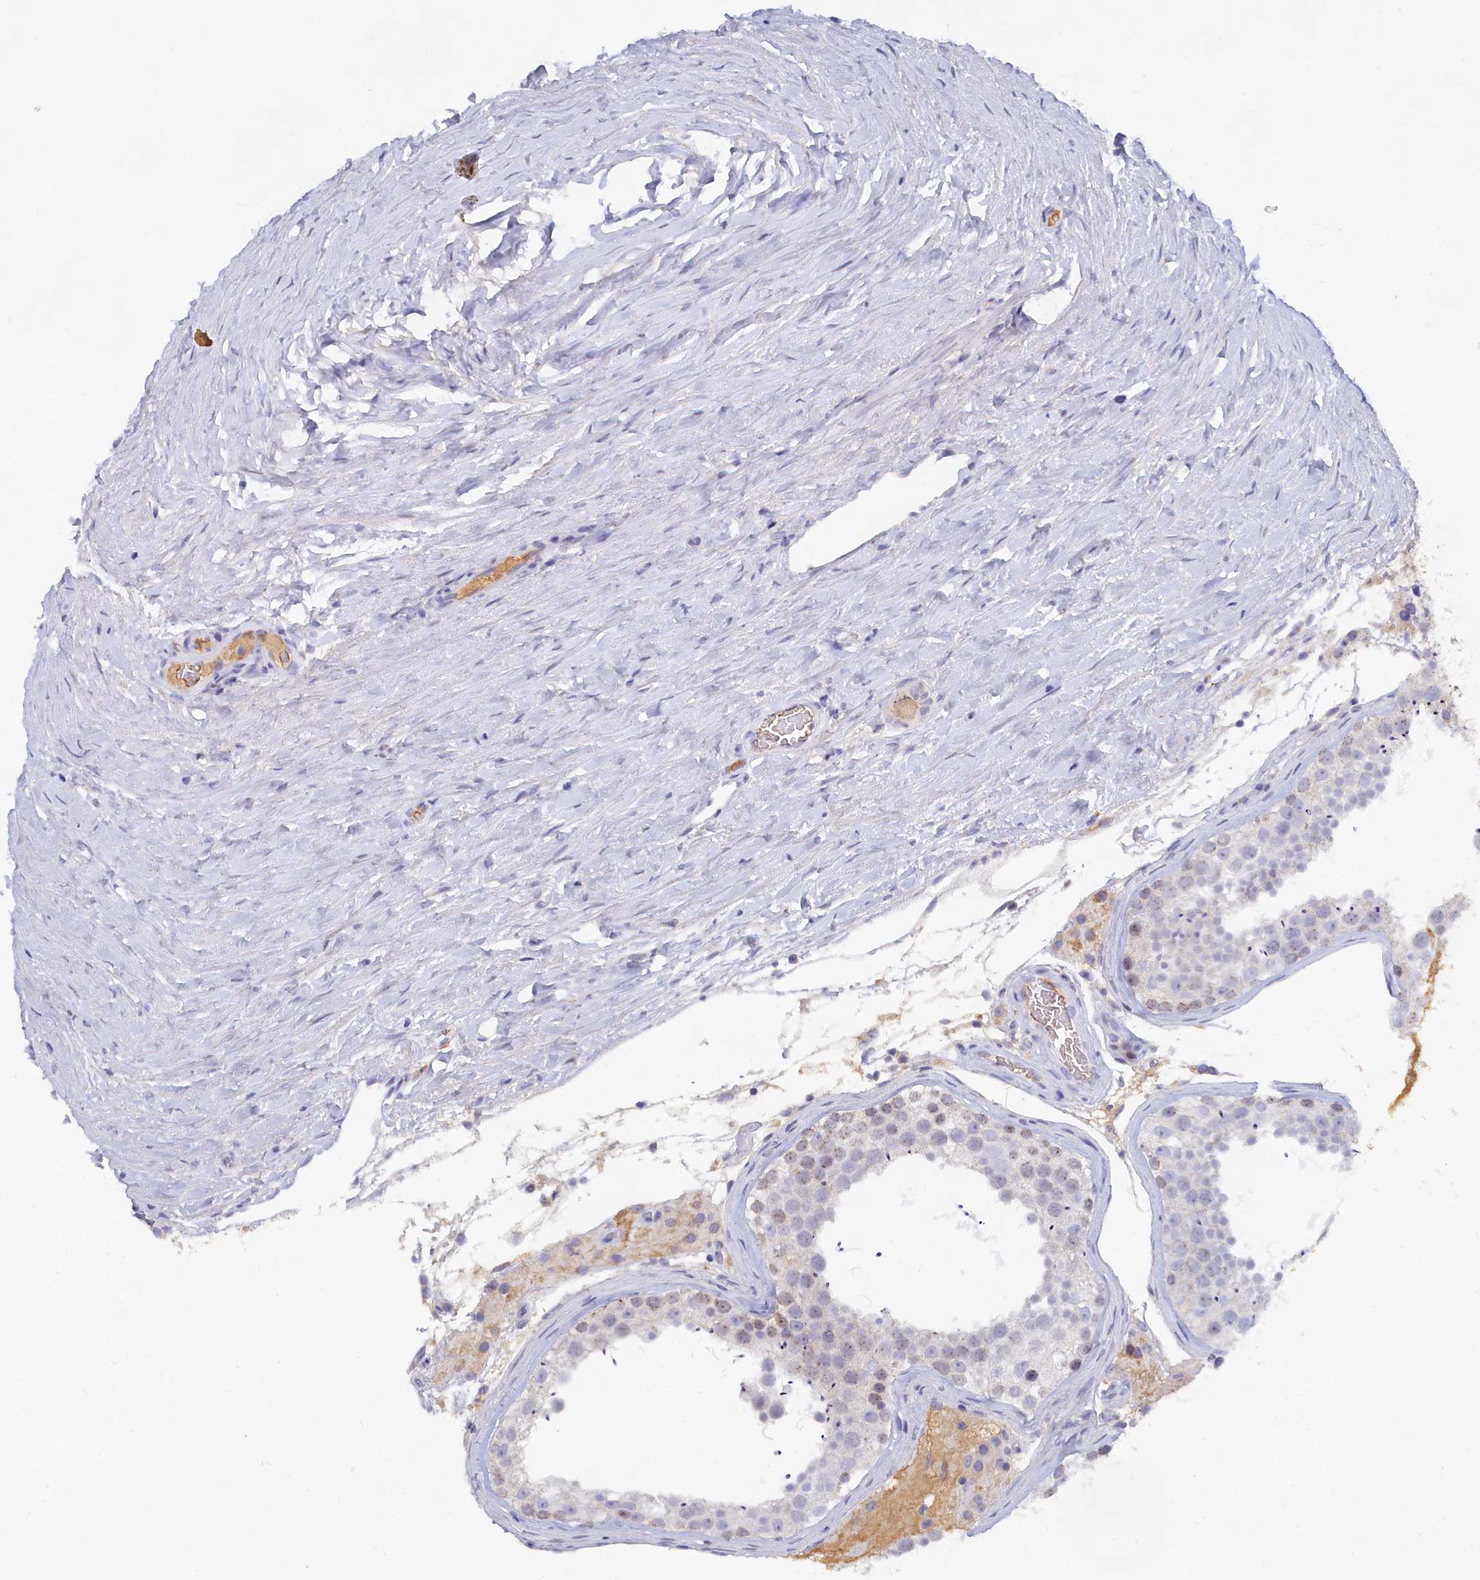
{"staining": {"intensity": "weak", "quantity": "<25%", "location": "cytoplasmic/membranous"}, "tissue": "testis", "cell_type": "Cells in seminiferous ducts", "image_type": "normal", "snomed": [{"axis": "morphology", "description": "Normal tissue, NOS"}, {"axis": "topography", "description": "Testis"}], "caption": "This is a photomicrograph of immunohistochemistry (IHC) staining of normal testis, which shows no expression in cells in seminiferous ducts. (Immunohistochemistry (ihc), brightfield microscopy, high magnification).", "gene": "LRIF1", "patient": {"sex": "male", "age": 46}}